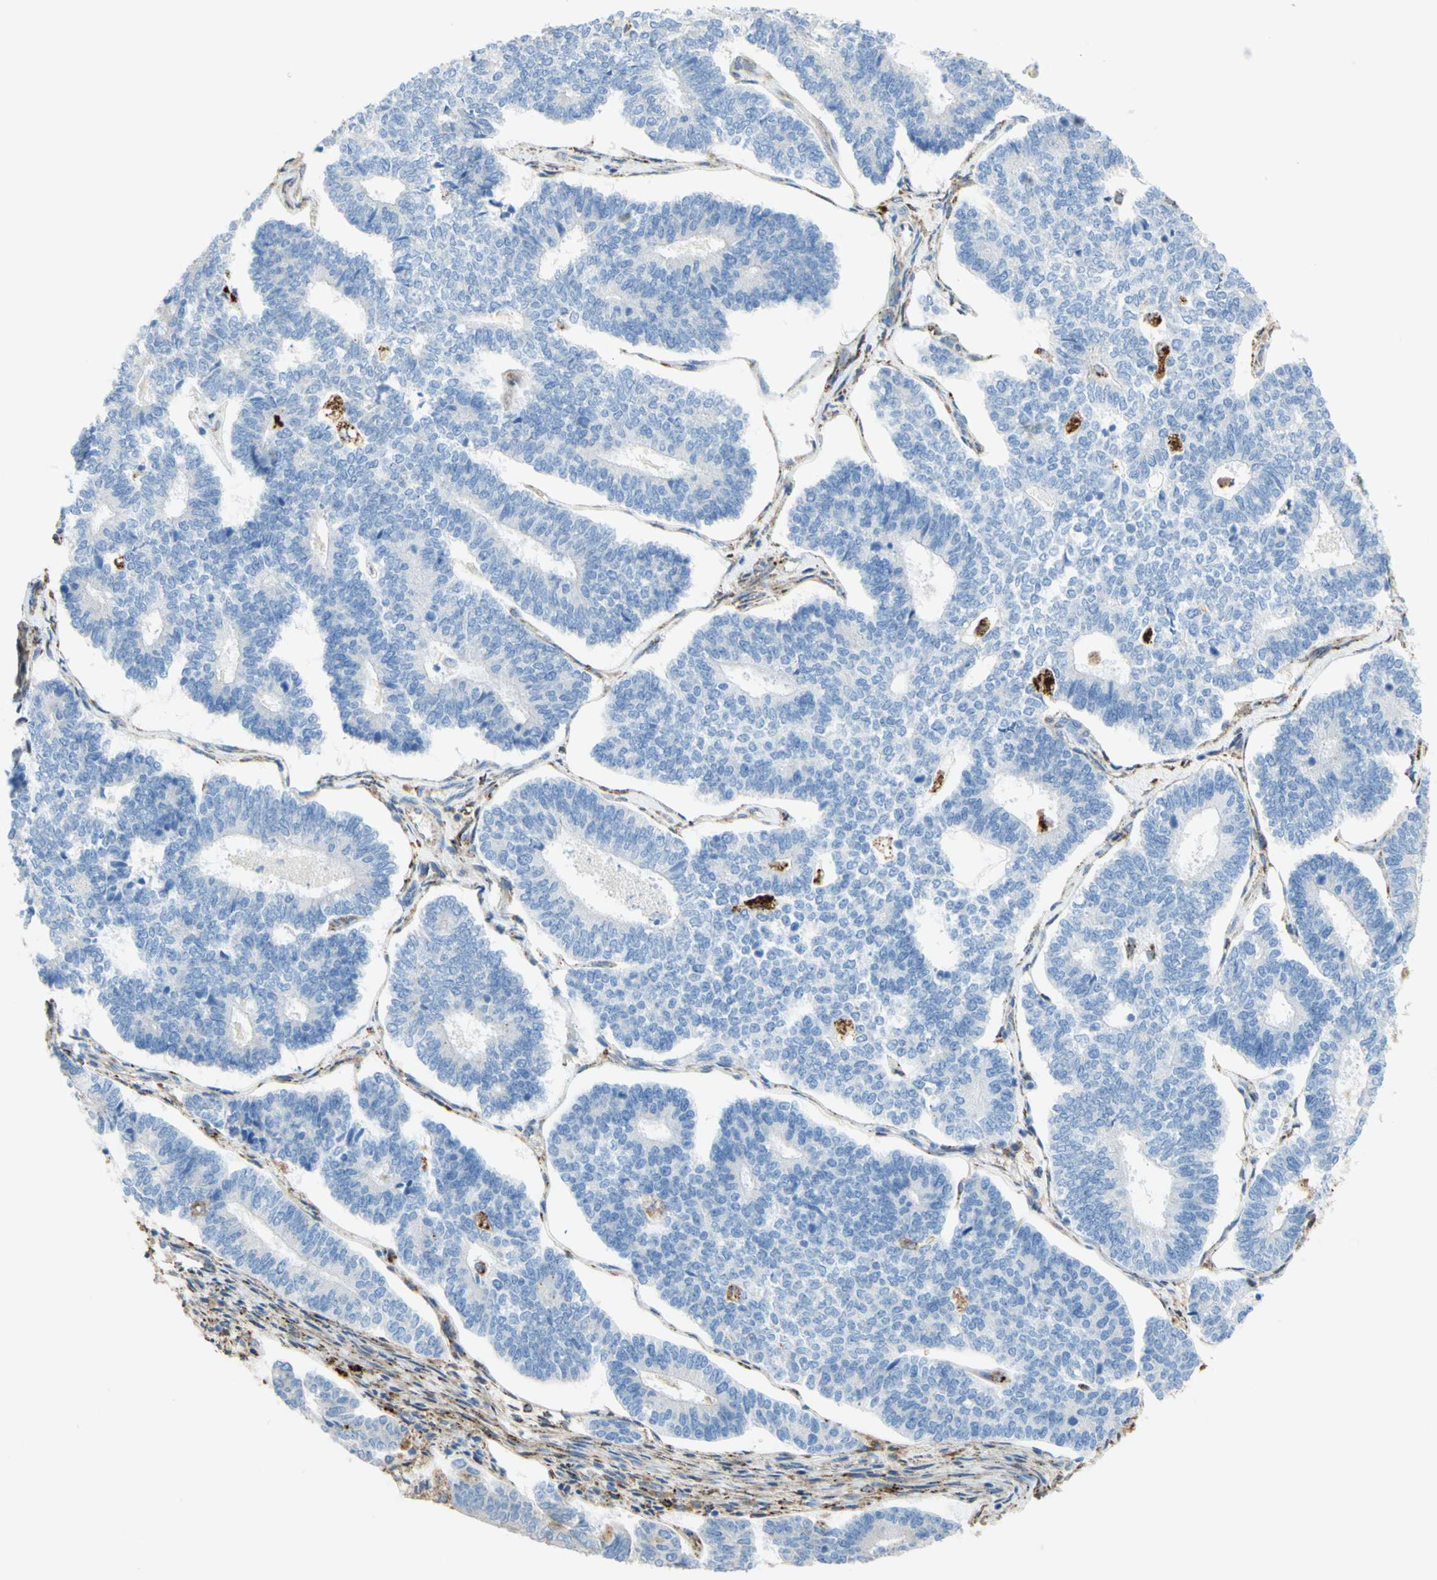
{"staining": {"intensity": "negative", "quantity": "none", "location": "none"}, "tissue": "endometrial cancer", "cell_type": "Tumor cells", "image_type": "cancer", "snomed": [{"axis": "morphology", "description": "Adenocarcinoma, NOS"}, {"axis": "topography", "description": "Endometrium"}], "caption": "DAB immunohistochemical staining of human endometrial cancer displays no significant expression in tumor cells.", "gene": "URB2", "patient": {"sex": "female", "age": 70}}